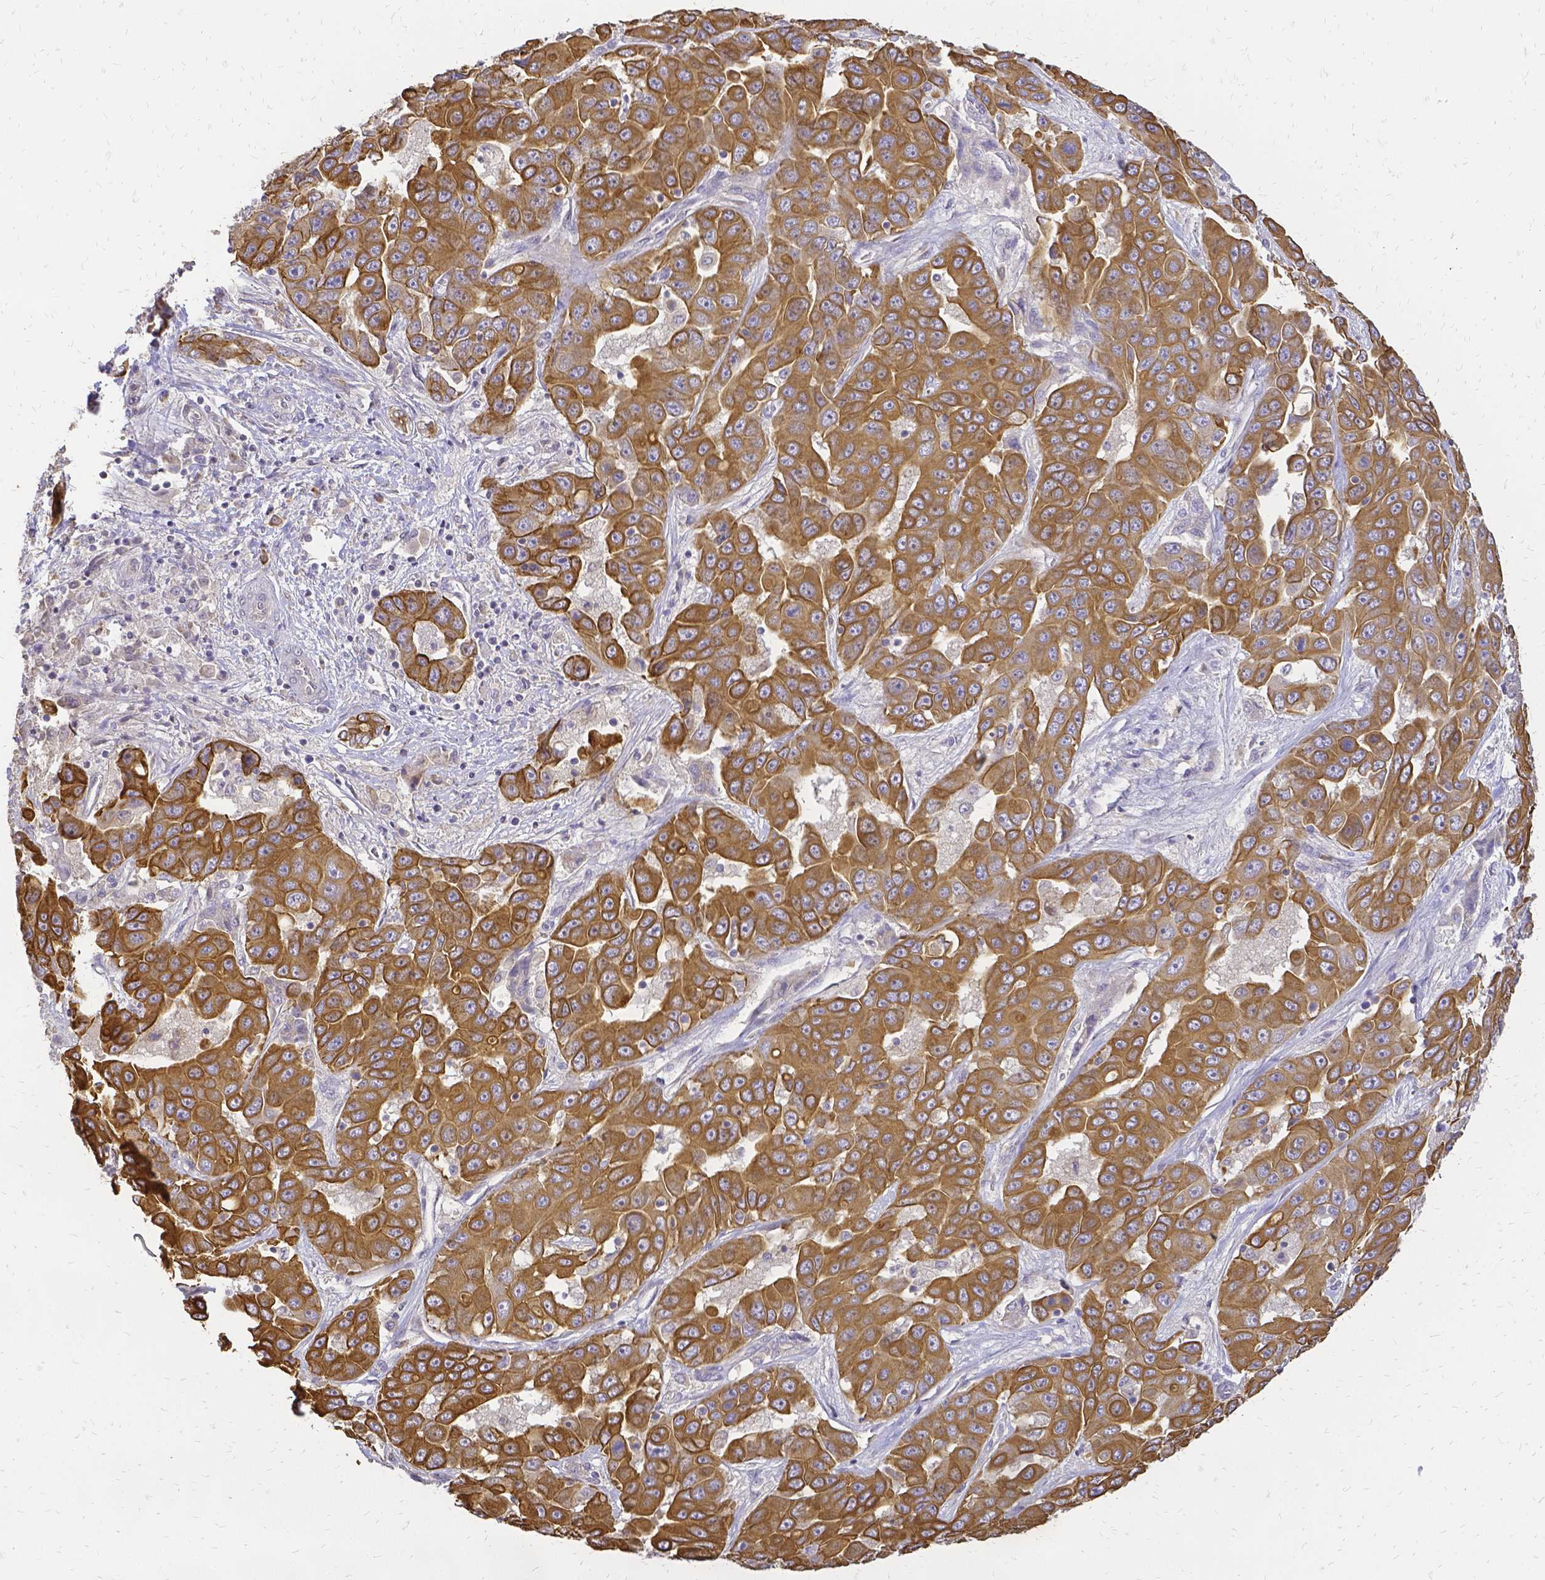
{"staining": {"intensity": "strong", "quantity": ">75%", "location": "cytoplasmic/membranous"}, "tissue": "liver cancer", "cell_type": "Tumor cells", "image_type": "cancer", "snomed": [{"axis": "morphology", "description": "Cholangiocarcinoma"}, {"axis": "topography", "description": "Liver"}], "caption": "IHC photomicrograph of neoplastic tissue: human liver cancer (cholangiocarcinoma) stained using immunohistochemistry exhibits high levels of strong protein expression localized specifically in the cytoplasmic/membranous of tumor cells, appearing as a cytoplasmic/membranous brown color.", "gene": "CIB1", "patient": {"sex": "female", "age": 52}}